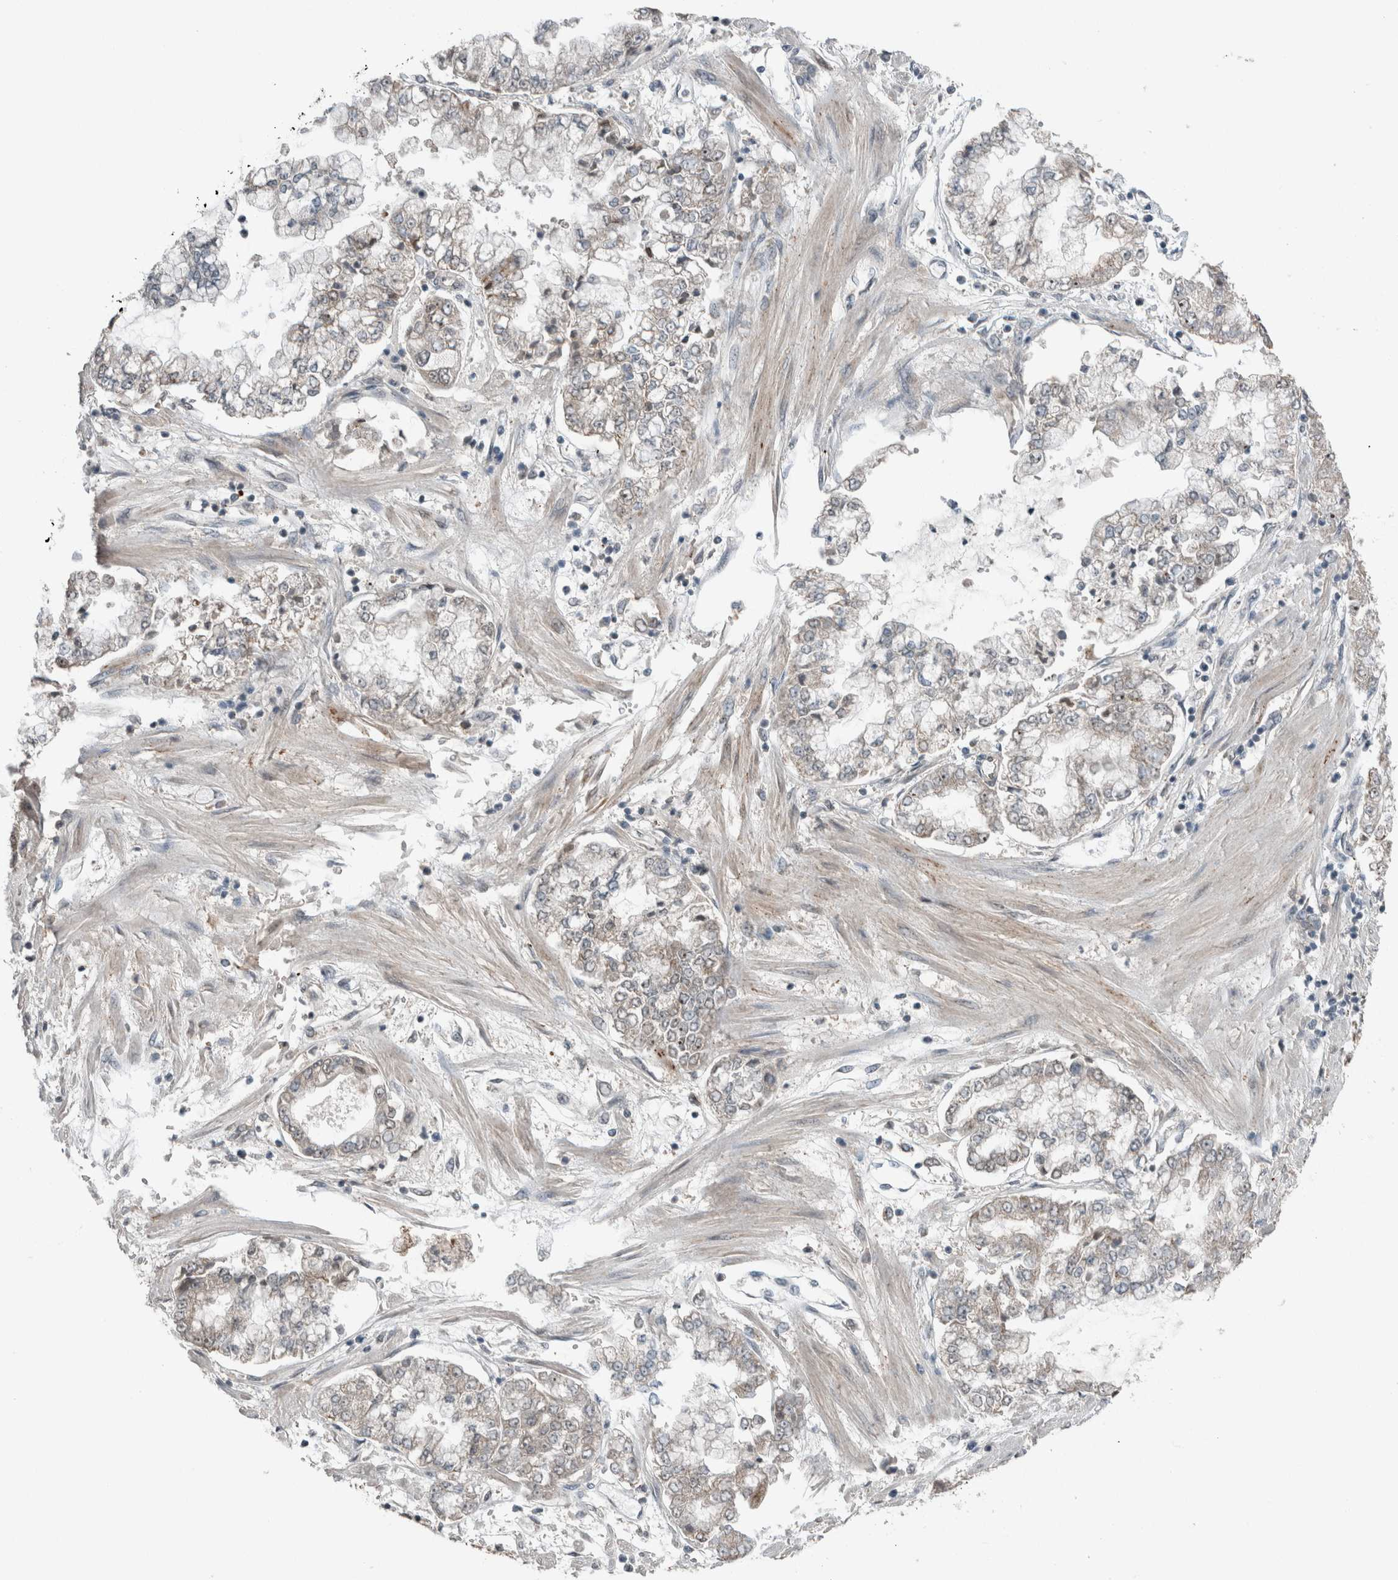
{"staining": {"intensity": "weak", "quantity": "<25%", "location": "cytoplasmic/membranous"}, "tissue": "stomach cancer", "cell_type": "Tumor cells", "image_type": "cancer", "snomed": [{"axis": "morphology", "description": "Adenocarcinoma, NOS"}, {"axis": "topography", "description": "Stomach"}], "caption": "High magnification brightfield microscopy of stomach adenocarcinoma stained with DAB (brown) and counterstained with hematoxylin (blue): tumor cells show no significant staining. (DAB (3,3'-diaminobenzidine) immunohistochemistry, high magnification).", "gene": "MYO1E", "patient": {"sex": "male", "age": 76}}